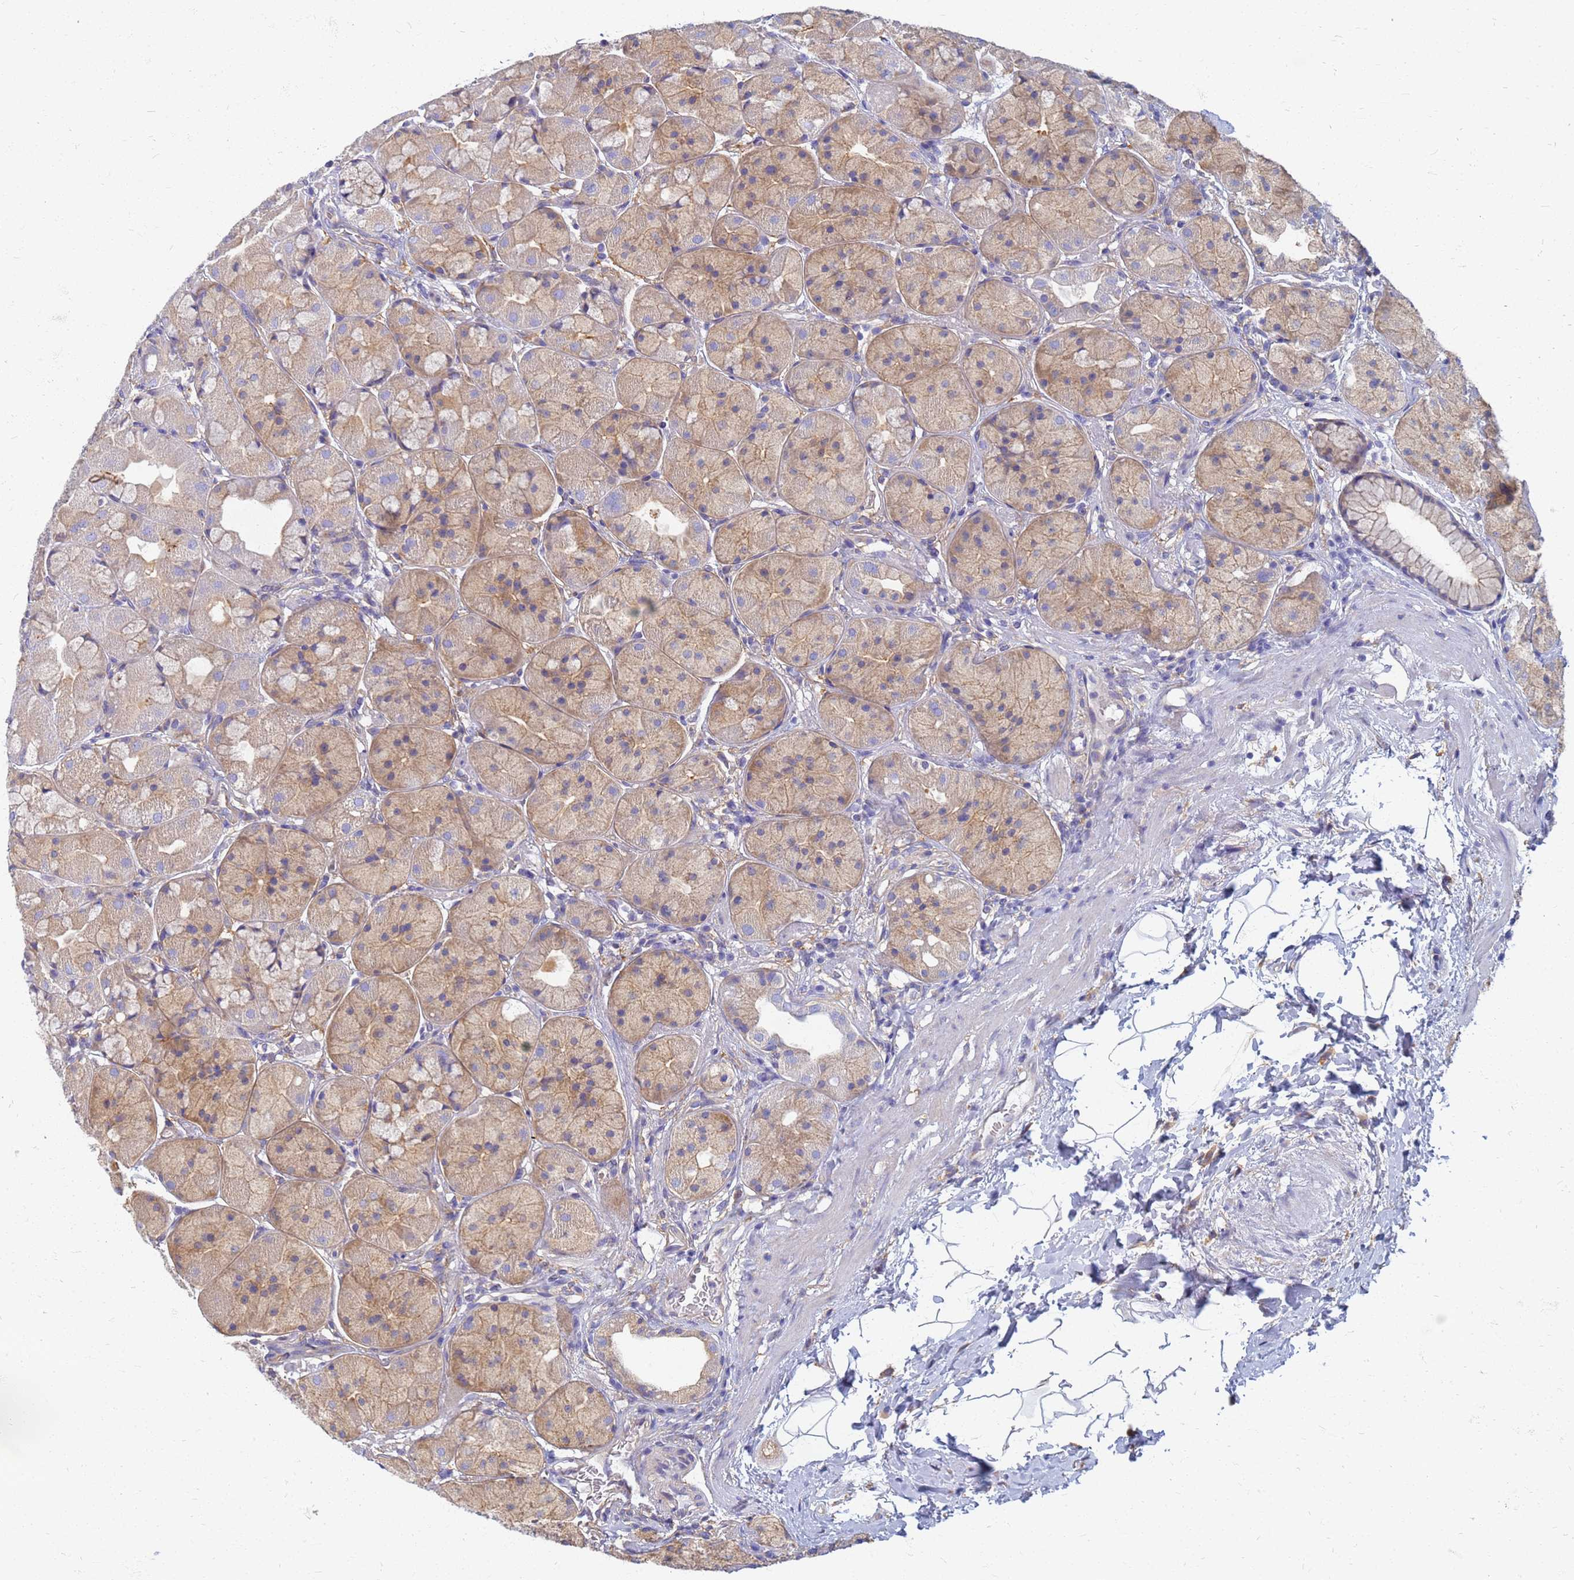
{"staining": {"intensity": "moderate", "quantity": "25%-75%", "location": "cytoplasmic/membranous"}, "tissue": "stomach", "cell_type": "Glandular cells", "image_type": "normal", "snomed": [{"axis": "morphology", "description": "Normal tissue, NOS"}, {"axis": "topography", "description": "Stomach"}], "caption": "Stomach stained with immunohistochemistry (IHC) demonstrates moderate cytoplasmic/membranous staining in about 25%-75% of glandular cells. (Stains: DAB in brown, nuclei in blue, Microscopy: brightfield microscopy at high magnification).", "gene": "EEA1", "patient": {"sex": "male", "age": 57}}